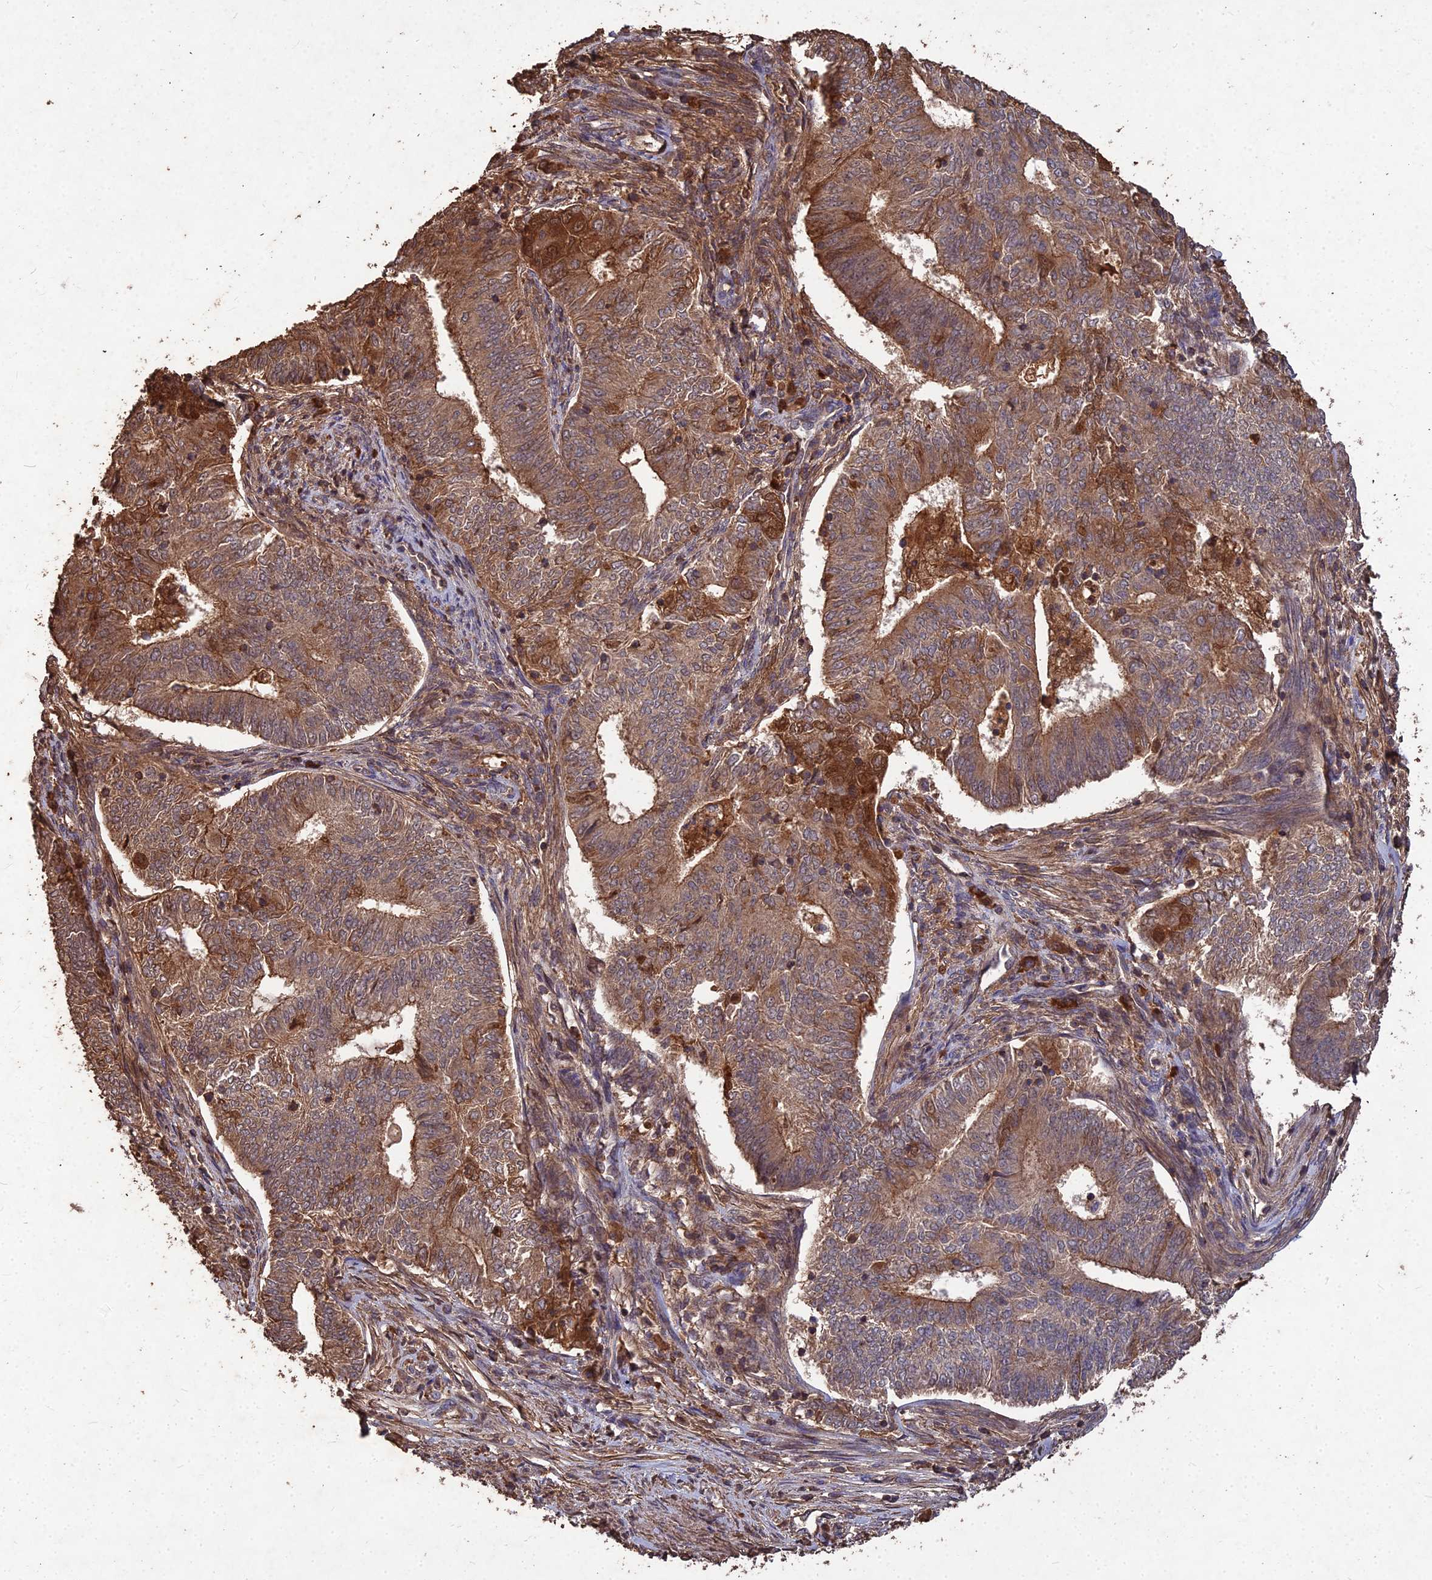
{"staining": {"intensity": "moderate", "quantity": ">75%", "location": "cytoplasmic/membranous"}, "tissue": "endometrial cancer", "cell_type": "Tumor cells", "image_type": "cancer", "snomed": [{"axis": "morphology", "description": "Adenocarcinoma, NOS"}, {"axis": "topography", "description": "Endometrium"}], "caption": "Tumor cells exhibit medium levels of moderate cytoplasmic/membranous expression in about >75% of cells in human endometrial adenocarcinoma.", "gene": "SYMPK", "patient": {"sex": "female", "age": 62}}